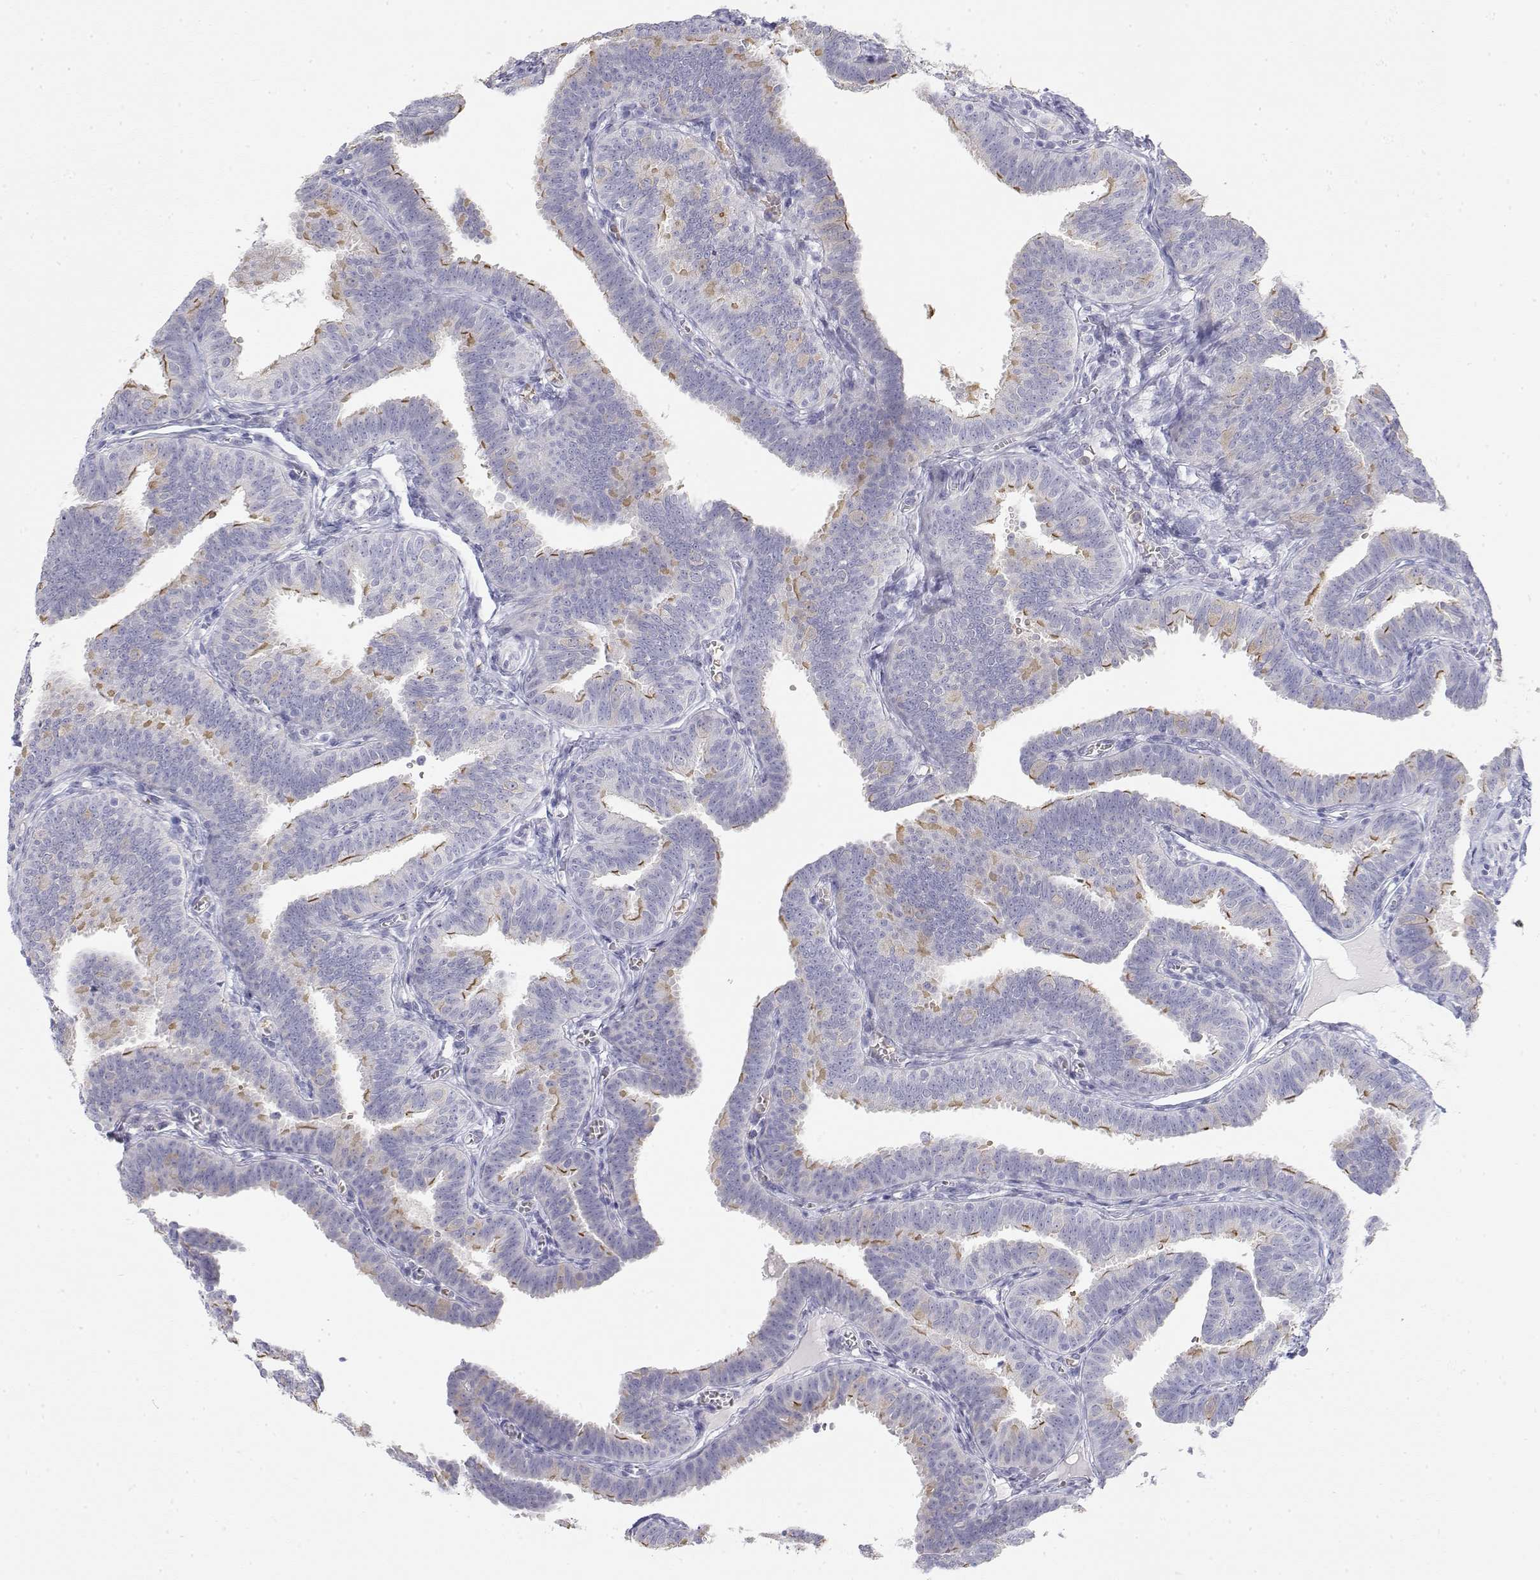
{"staining": {"intensity": "moderate", "quantity": "<25%", "location": "cytoplasmic/membranous"}, "tissue": "fallopian tube", "cell_type": "Glandular cells", "image_type": "normal", "snomed": [{"axis": "morphology", "description": "Normal tissue, NOS"}, {"axis": "topography", "description": "Fallopian tube"}], "caption": "The histopathology image exhibits a brown stain indicating the presence of a protein in the cytoplasmic/membranous of glandular cells in fallopian tube. (Brightfield microscopy of DAB IHC at high magnification).", "gene": "MISP", "patient": {"sex": "female", "age": 25}}